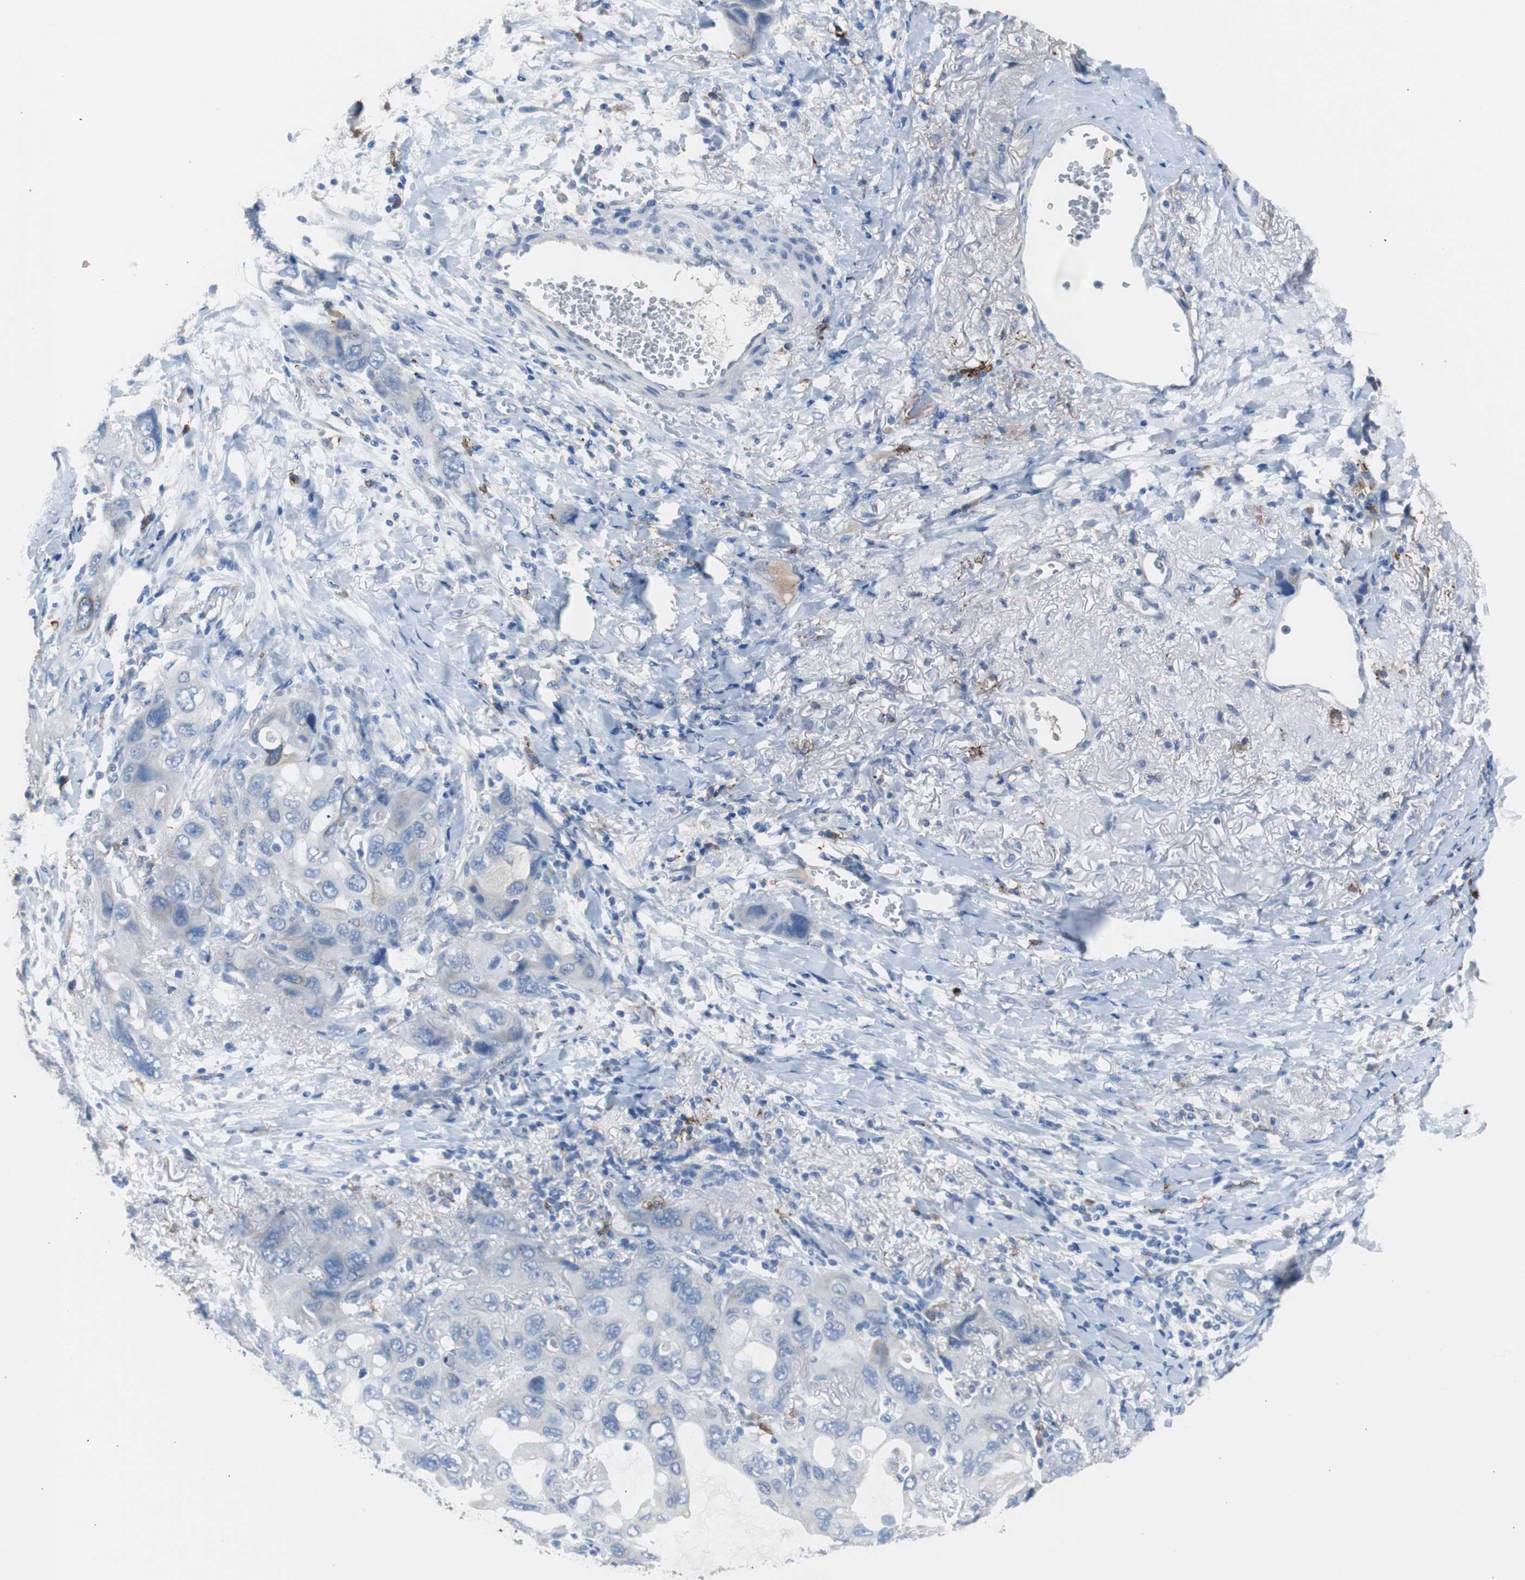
{"staining": {"intensity": "negative", "quantity": "none", "location": "none"}, "tissue": "lung cancer", "cell_type": "Tumor cells", "image_type": "cancer", "snomed": [{"axis": "morphology", "description": "Squamous cell carcinoma, NOS"}, {"axis": "topography", "description": "Lung"}], "caption": "An immunohistochemistry micrograph of lung cancer is shown. There is no staining in tumor cells of lung cancer.", "gene": "FCGR2B", "patient": {"sex": "female", "age": 73}}